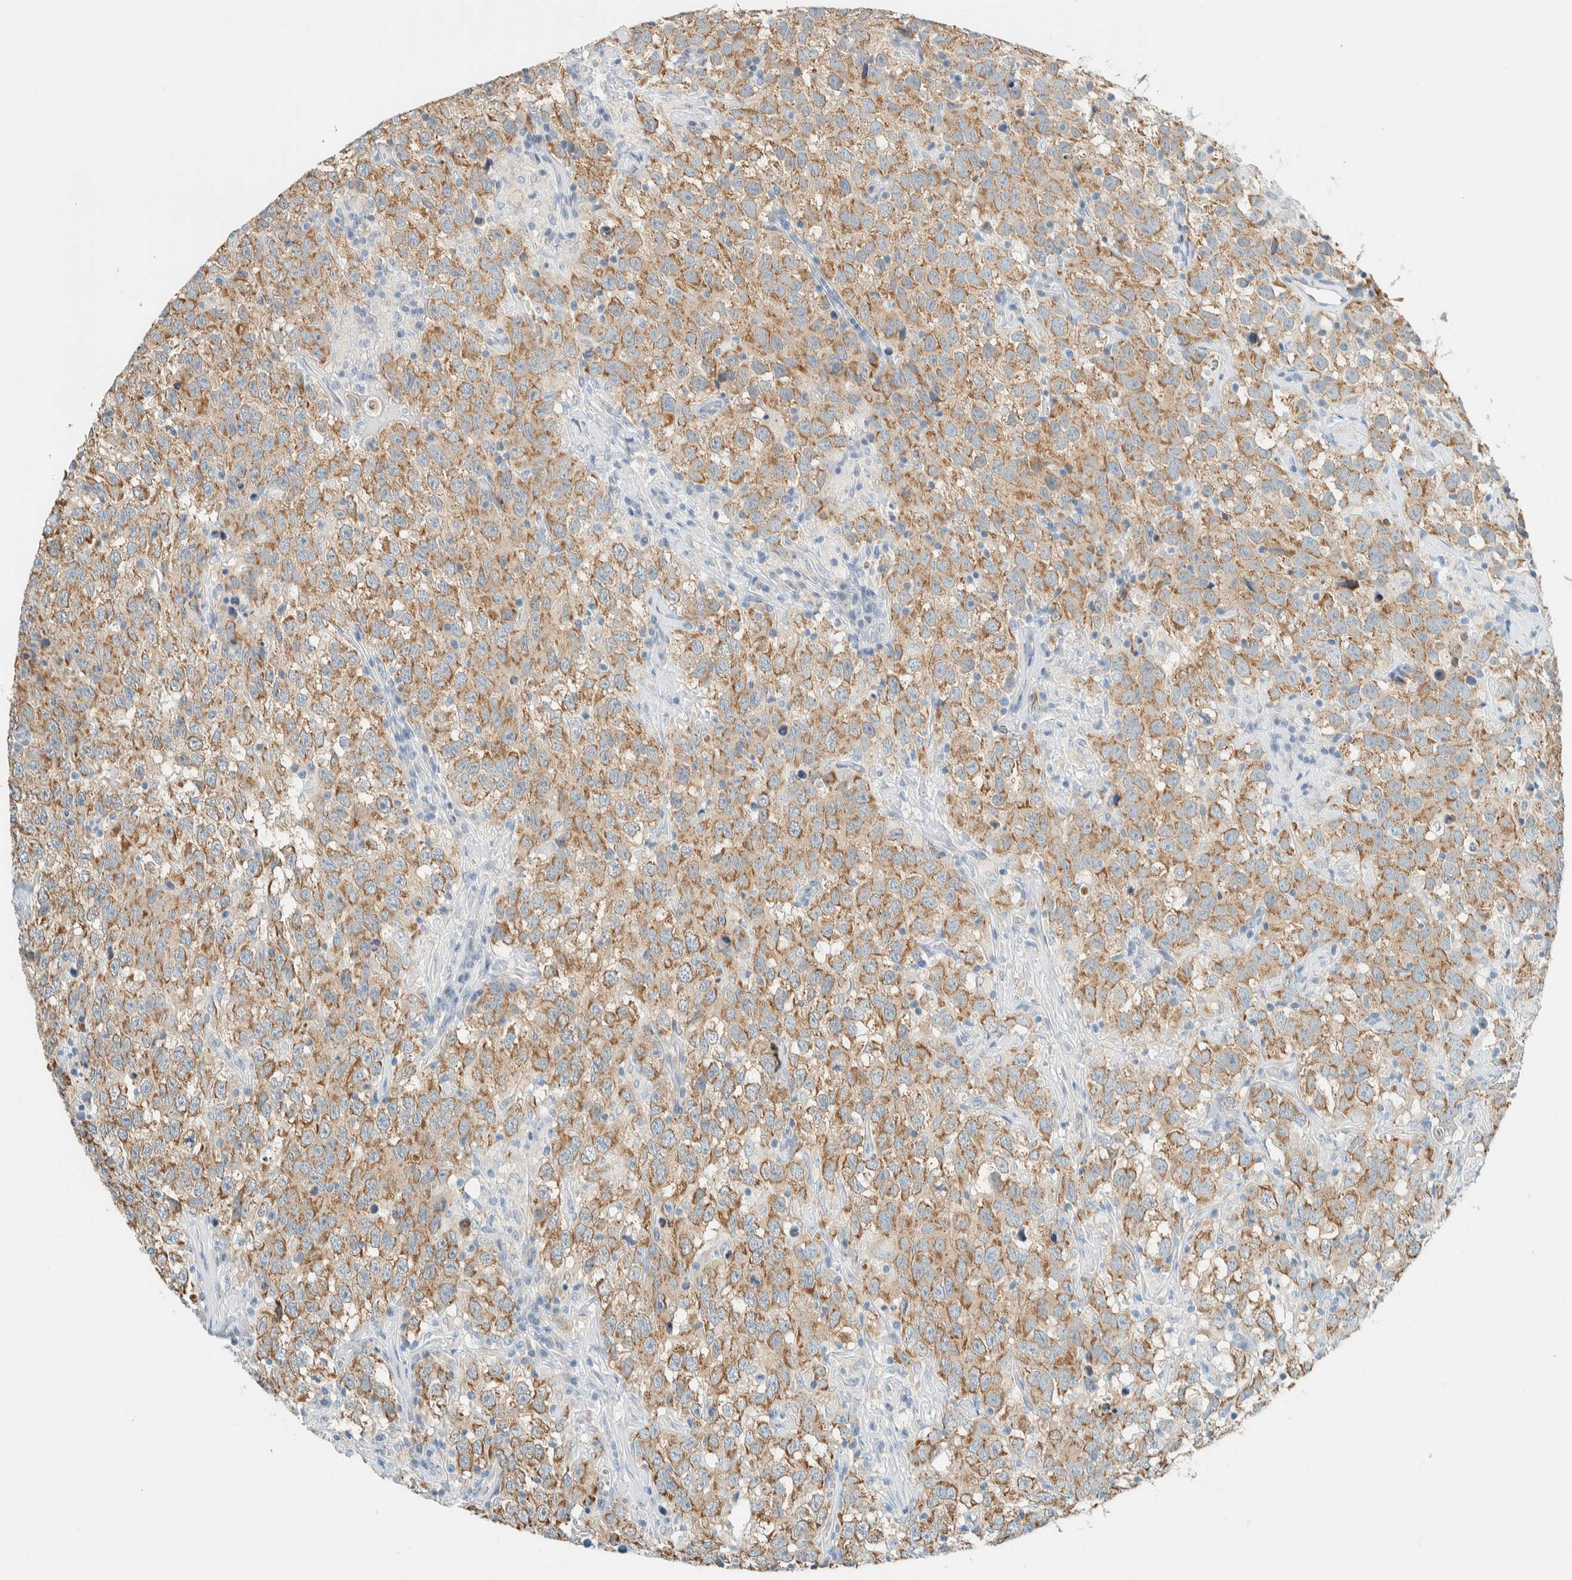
{"staining": {"intensity": "moderate", "quantity": ">75%", "location": "cytoplasmic/membranous"}, "tissue": "testis cancer", "cell_type": "Tumor cells", "image_type": "cancer", "snomed": [{"axis": "morphology", "description": "Seminoma, NOS"}, {"axis": "topography", "description": "Testis"}], "caption": "A brown stain labels moderate cytoplasmic/membranous expression of a protein in human testis cancer (seminoma) tumor cells.", "gene": "ALDH7A1", "patient": {"sex": "male", "age": 41}}